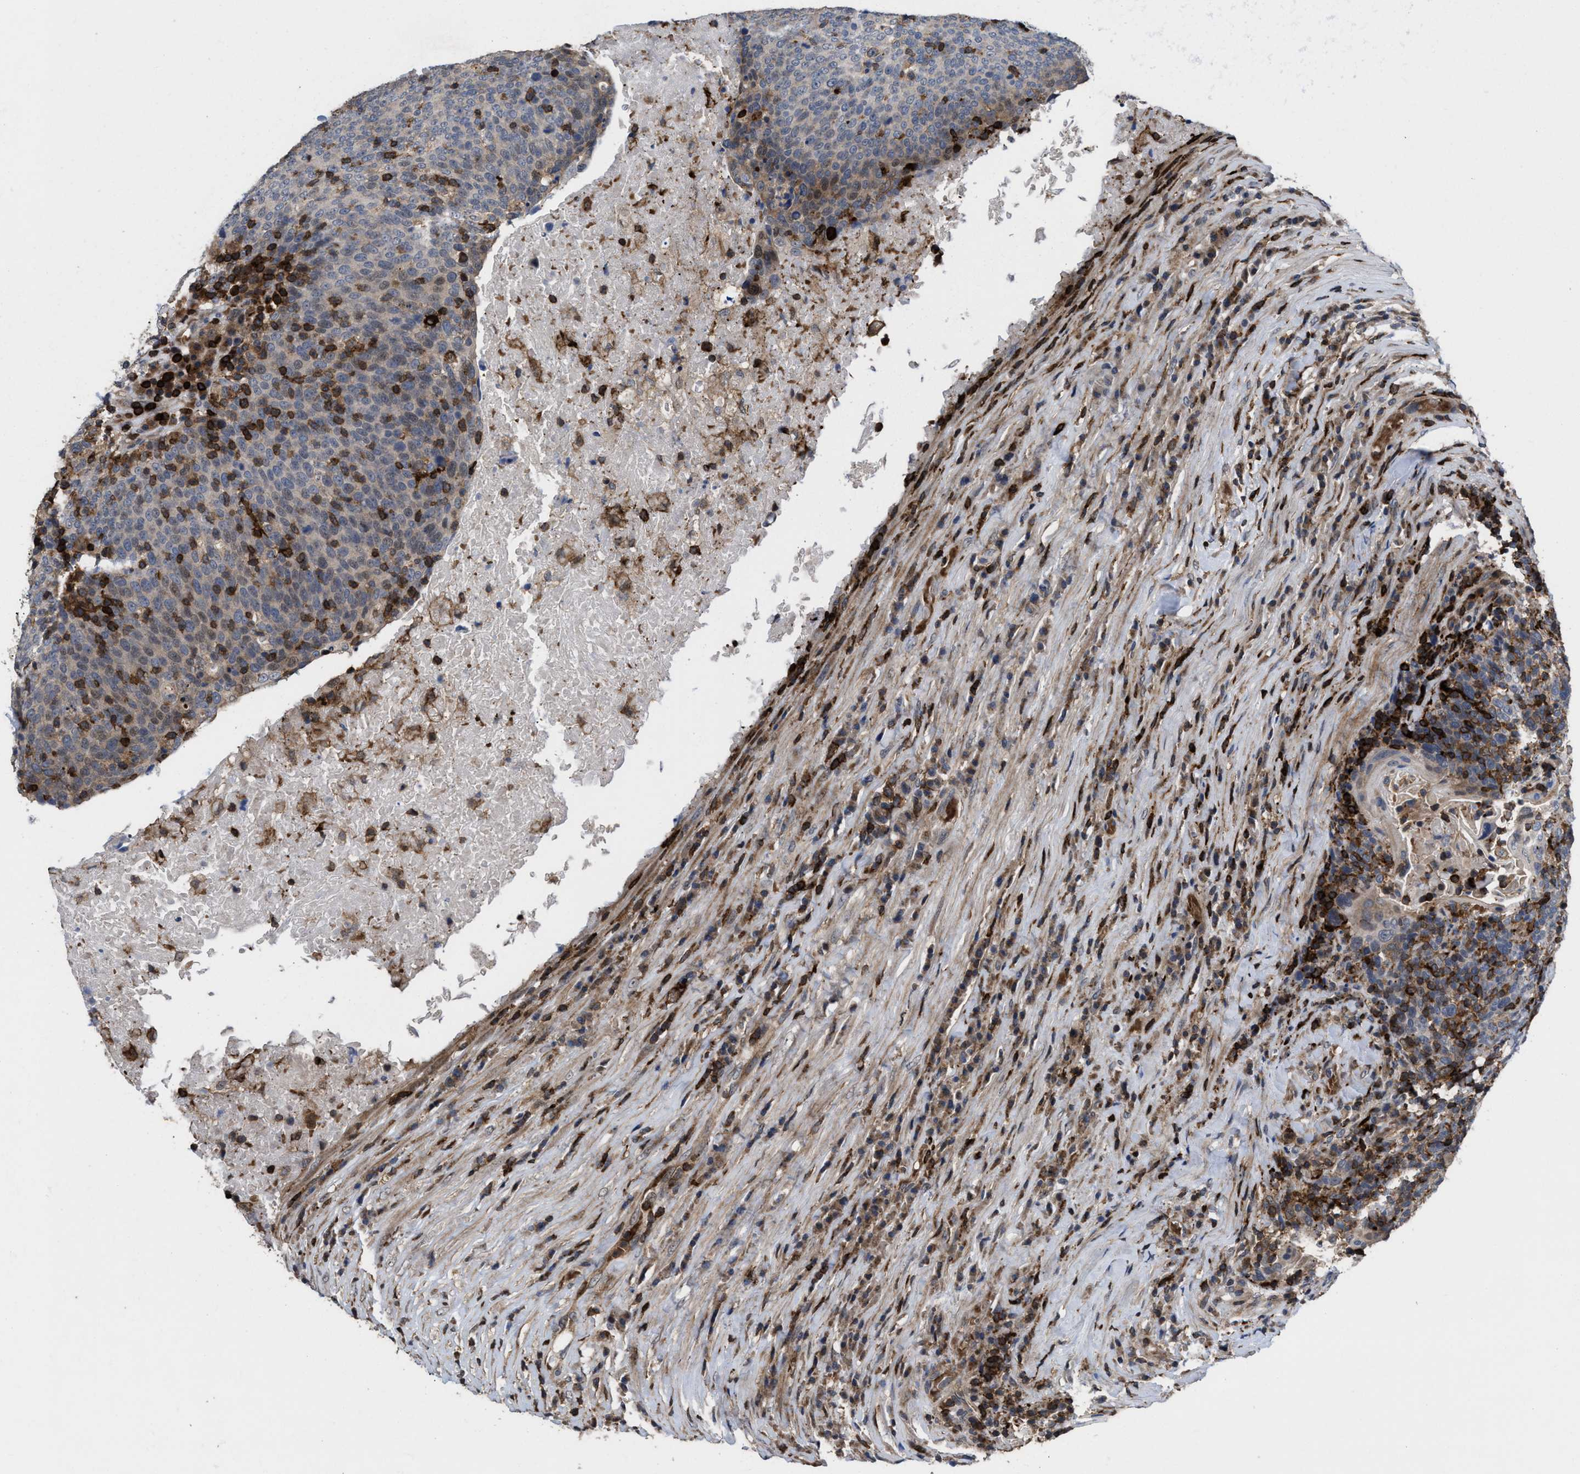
{"staining": {"intensity": "weak", "quantity": "<25%", "location": "cytoplasmic/membranous"}, "tissue": "head and neck cancer", "cell_type": "Tumor cells", "image_type": "cancer", "snomed": [{"axis": "morphology", "description": "Squamous cell carcinoma, NOS"}, {"axis": "morphology", "description": "Squamous cell carcinoma, metastatic, NOS"}, {"axis": "topography", "description": "Lymph node"}, {"axis": "topography", "description": "Head-Neck"}], "caption": "Protein analysis of head and neck cancer demonstrates no significant positivity in tumor cells.", "gene": "PTPRE", "patient": {"sex": "male", "age": 62}}